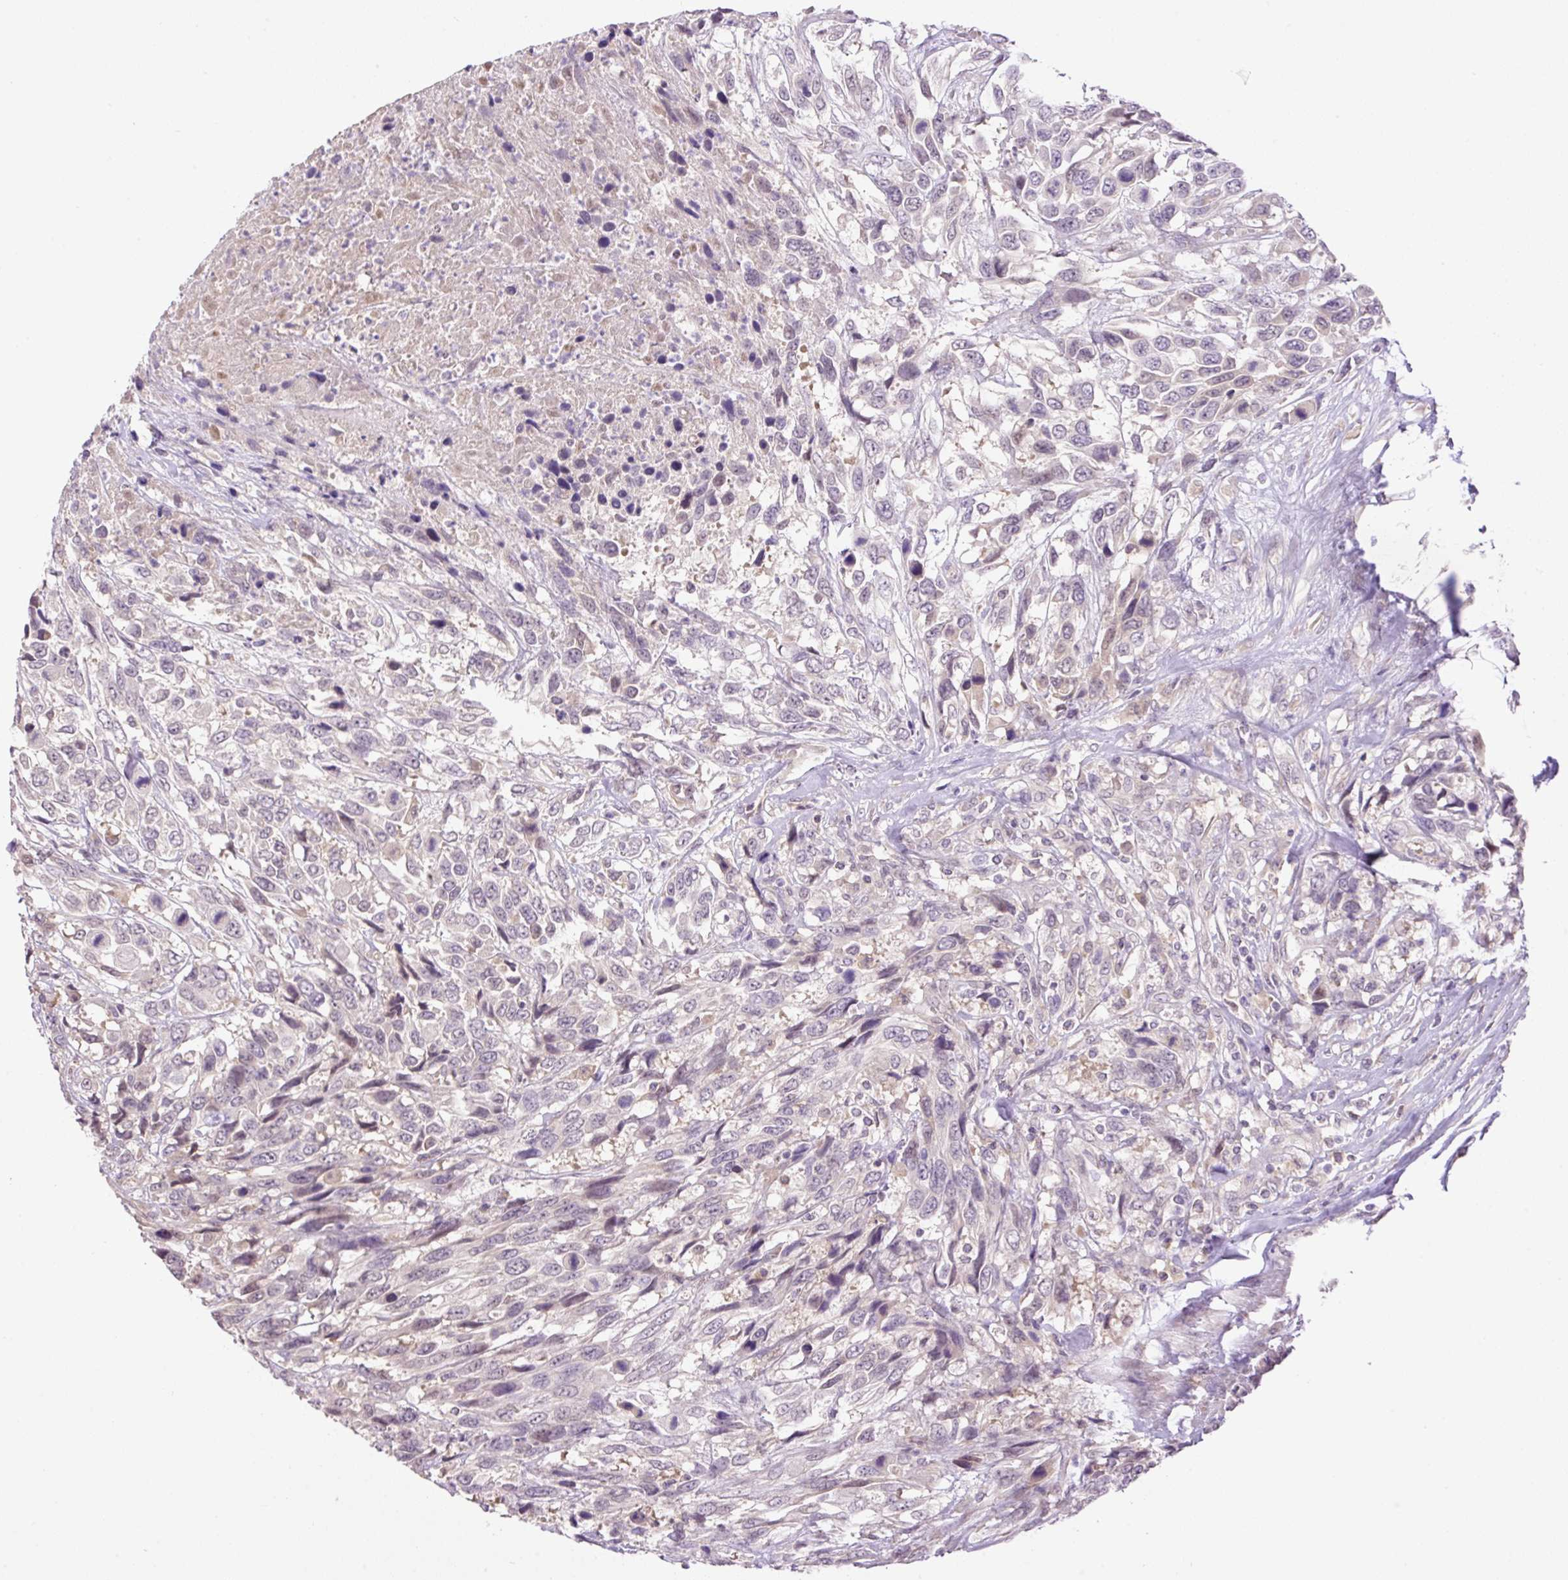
{"staining": {"intensity": "negative", "quantity": "none", "location": "none"}, "tissue": "urothelial cancer", "cell_type": "Tumor cells", "image_type": "cancer", "snomed": [{"axis": "morphology", "description": "Urothelial carcinoma, High grade"}, {"axis": "topography", "description": "Urinary bladder"}], "caption": "Human urothelial carcinoma (high-grade) stained for a protein using immunohistochemistry displays no expression in tumor cells.", "gene": "HABP4", "patient": {"sex": "female", "age": 70}}